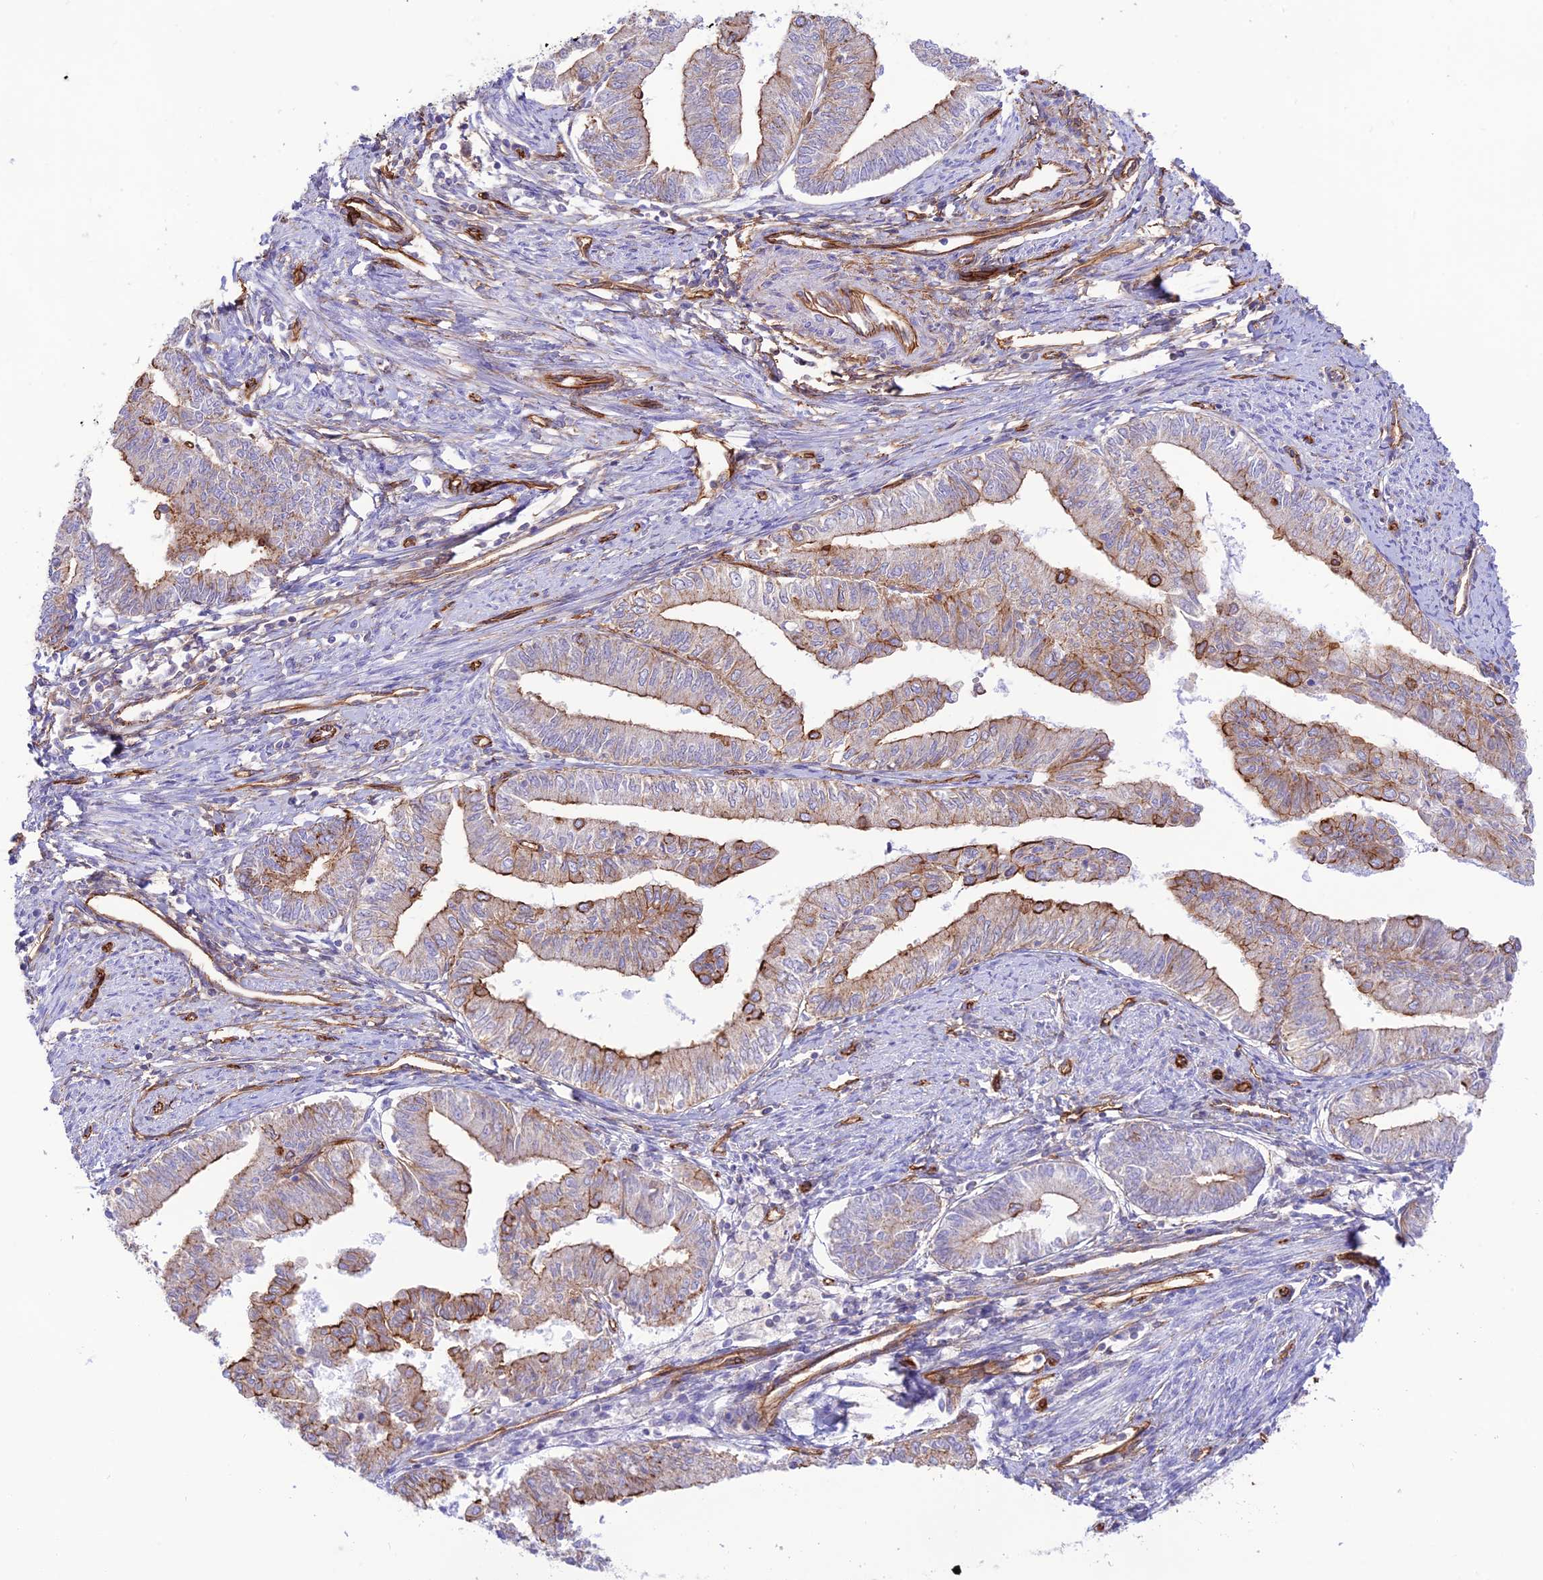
{"staining": {"intensity": "strong", "quantity": "<25%", "location": "cytoplasmic/membranous"}, "tissue": "endometrial cancer", "cell_type": "Tumor cells", "image_type": "cancer", "snomed": [{"axis": "morphology", "description": "Adenocarcinoma, NOS"}, {"axis": "topography", "description": "Endometrium"}], "caption": "Protein analysis of endometrial cancer tissue exhibits strong cytoplasmic/membranous positivity in approximately <25% of tumor cells.", "gene": "YPEL5", "patient": {"sex": "female", "age": 66}}